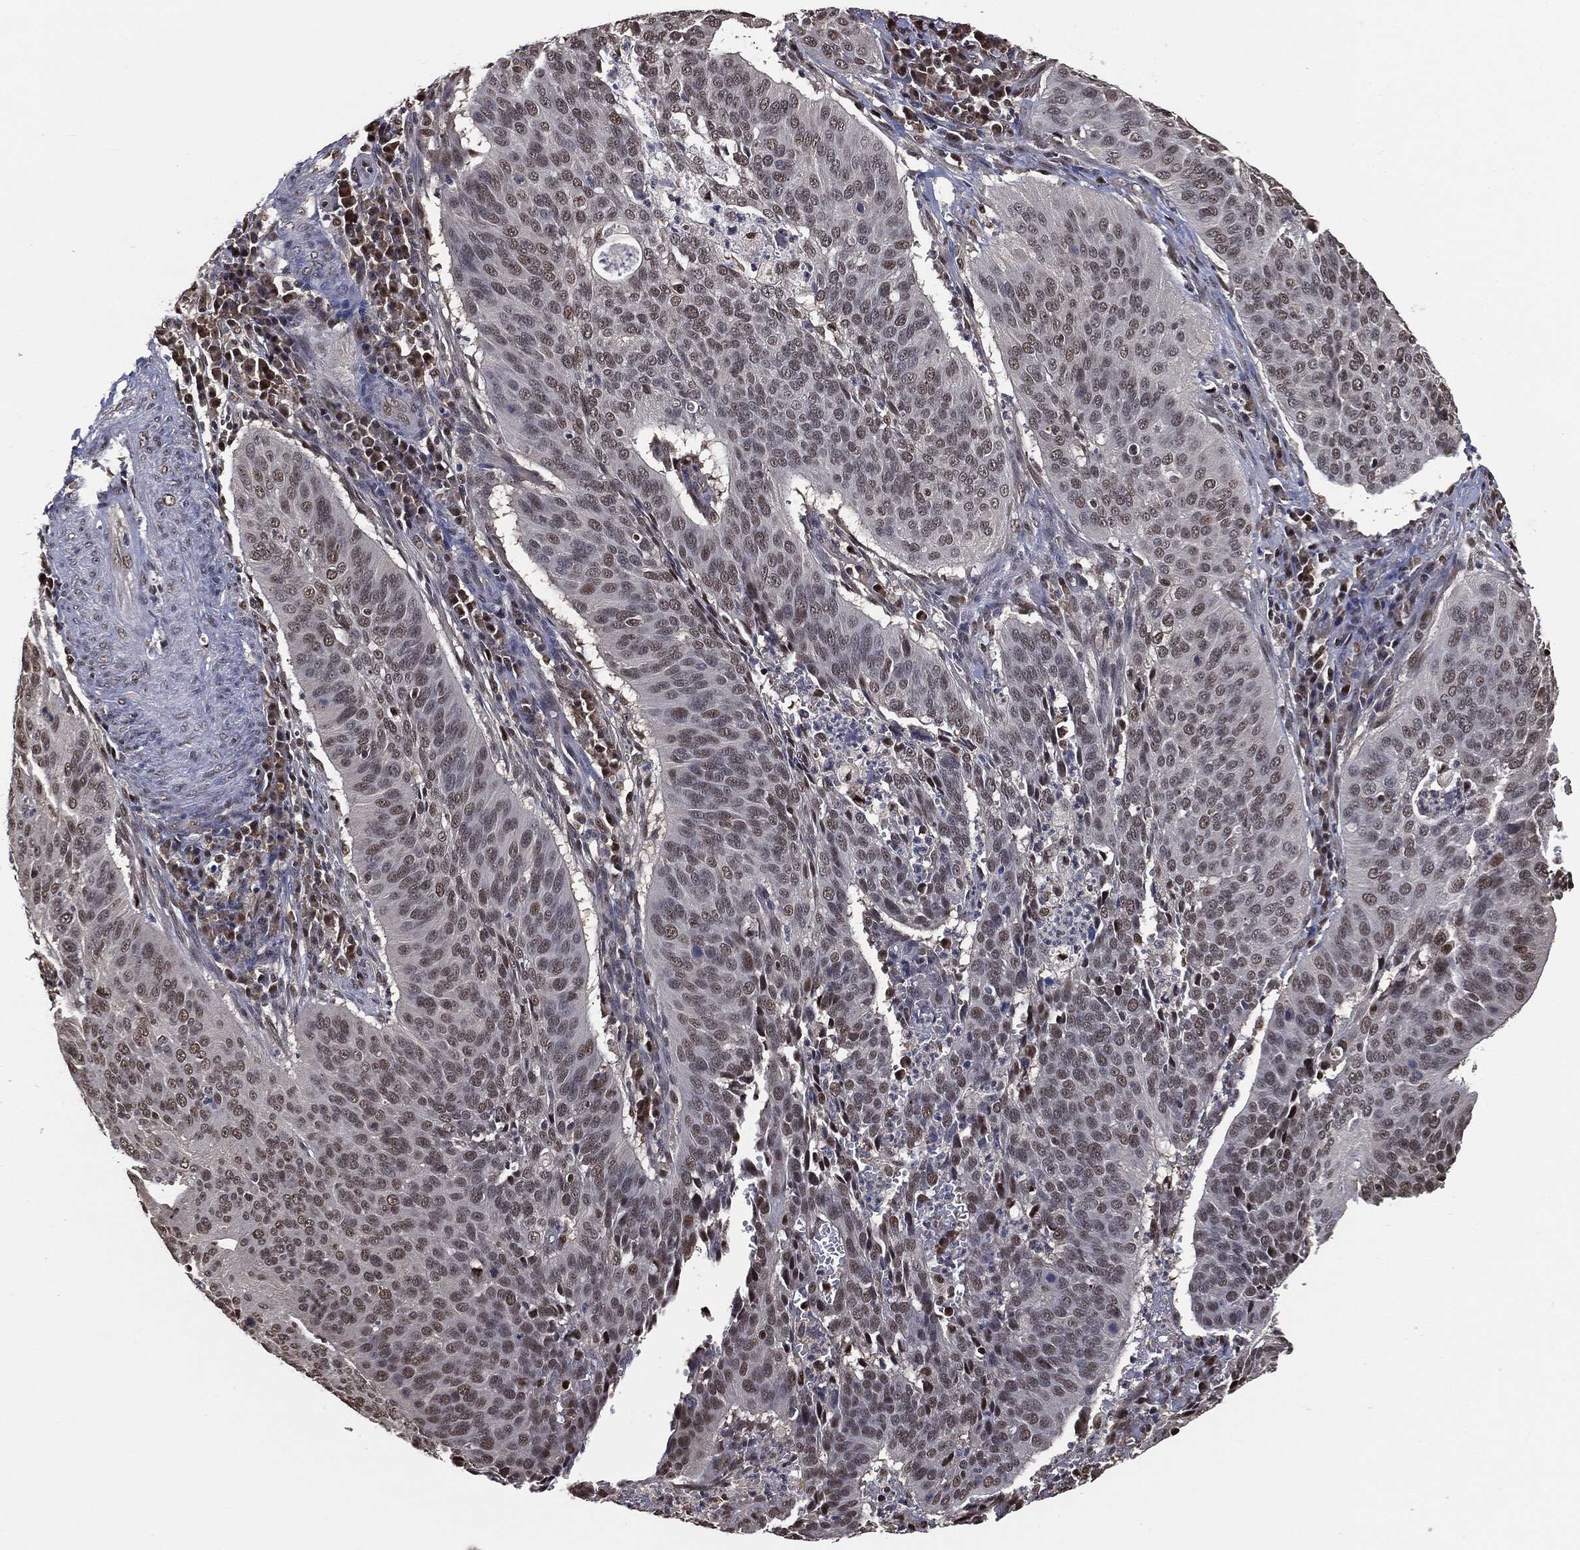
{"staining": {"intensity": "weak", "quantity": "25%-75%", "location": "nuclear"}, "tissue": "cervical cancer", "cell_type": "Tumor cells", "image_type": "cancer", "snomed": [{"axis": "morphology", "description": "Normal tissue, NOS"}, {"axis": "morphology", "description": "Squamous cell carcinoma, NOS"}, {"axis": "topography", "description": "Cervix"}], "caption": "Protein positivity by IHC displays weak nuclear positivity in approximately 25%-75% of tumor cells in cervical cancer (squamous cell carcinoma).", "gene": "SHLD2", "patient": {"sex": "female", "age": 39}}